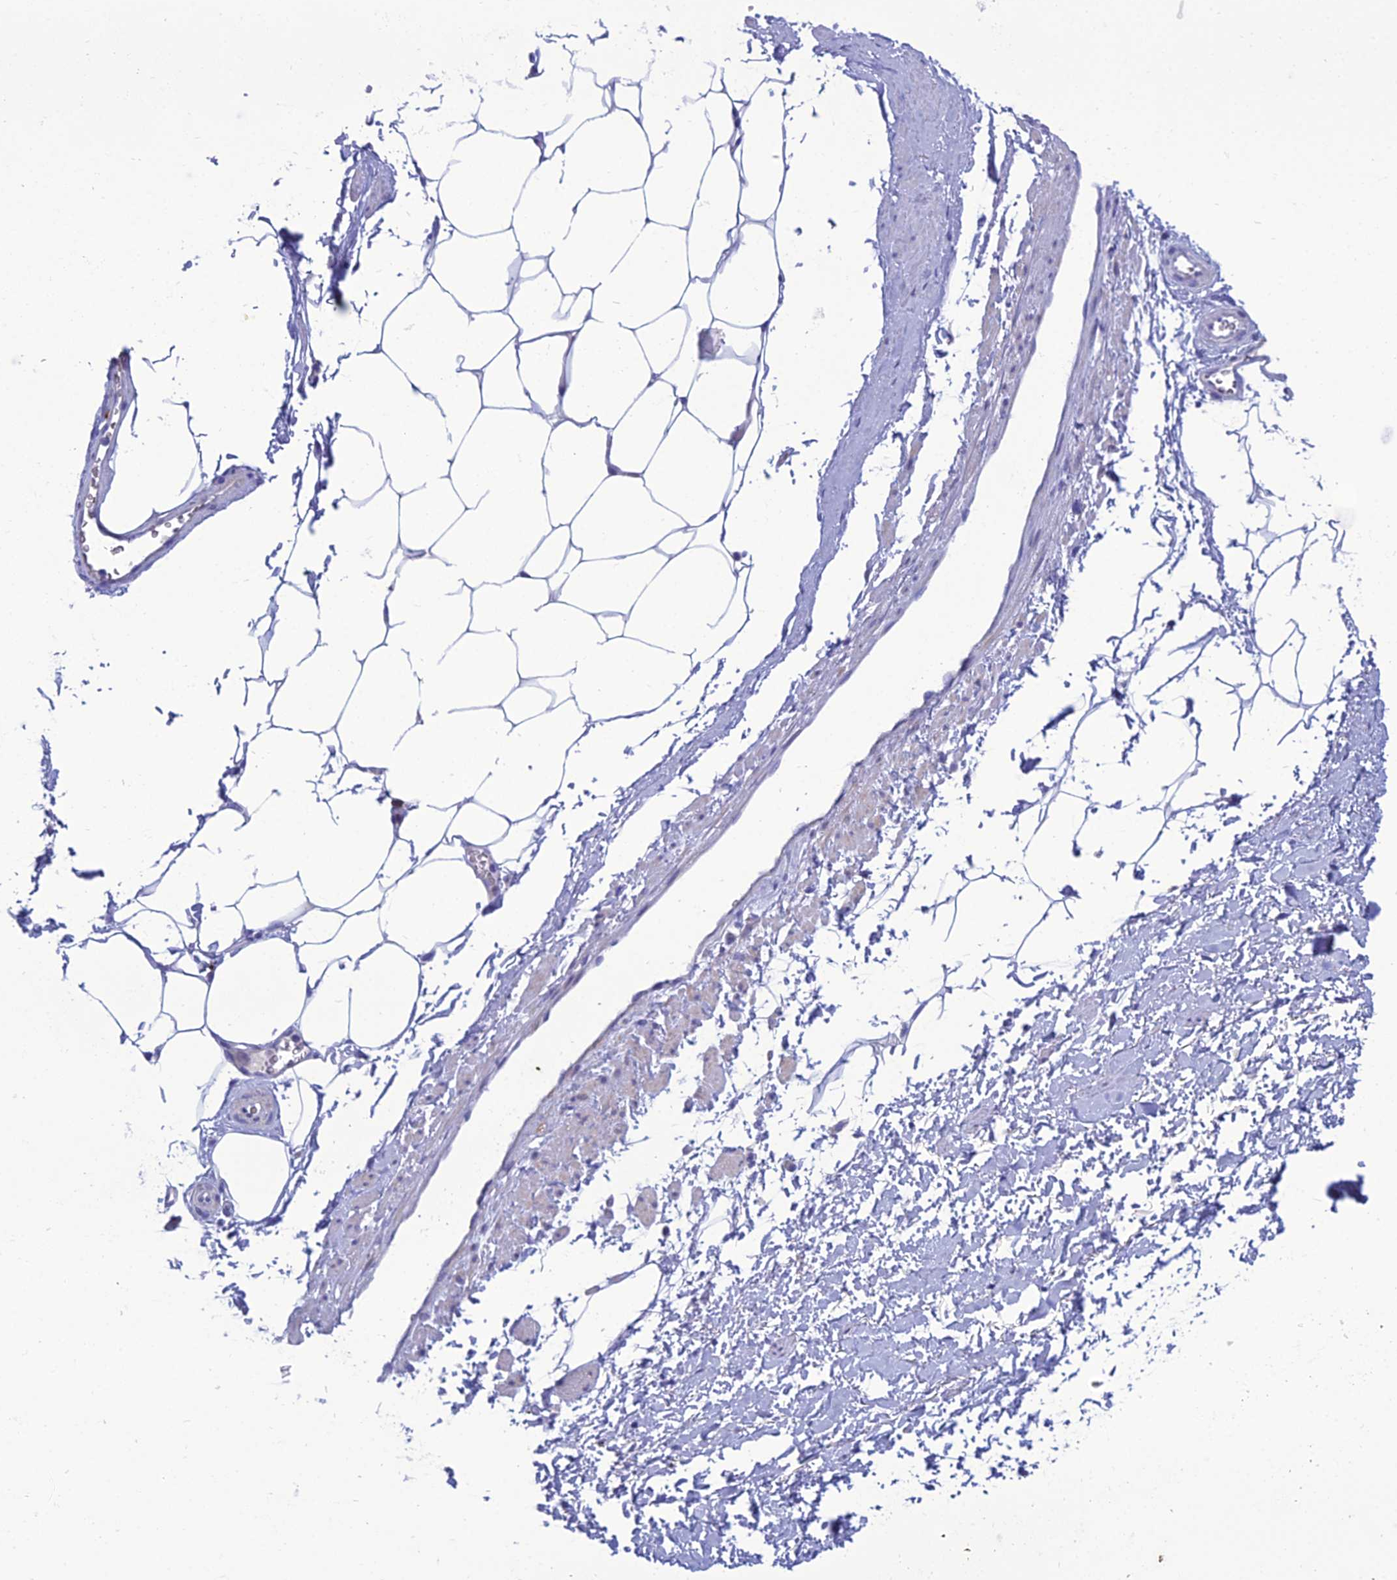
{"staining": {"intensity": "negative", "quantity": "none", "location": "none"}, "tissue": "adipose tissue", "cell_type": "Adipocytes", "image_type": "normal", "snomed": [{"axis": "morphology", "description": "Normal tissue, NOS"}, {"axis": "morphology", "description": "Adenocarcinoma, Low grade"}, {"axis": "topography", "description": "Prostate"}, {"axis": "topography", "description": "Peripheral nerve tissue"}], "caption": "The micrograph shows no staining of adipocytes in benign adipose tissue.", "gene": "OR56B1", "patient": {"sex": "male", "age": 63}}